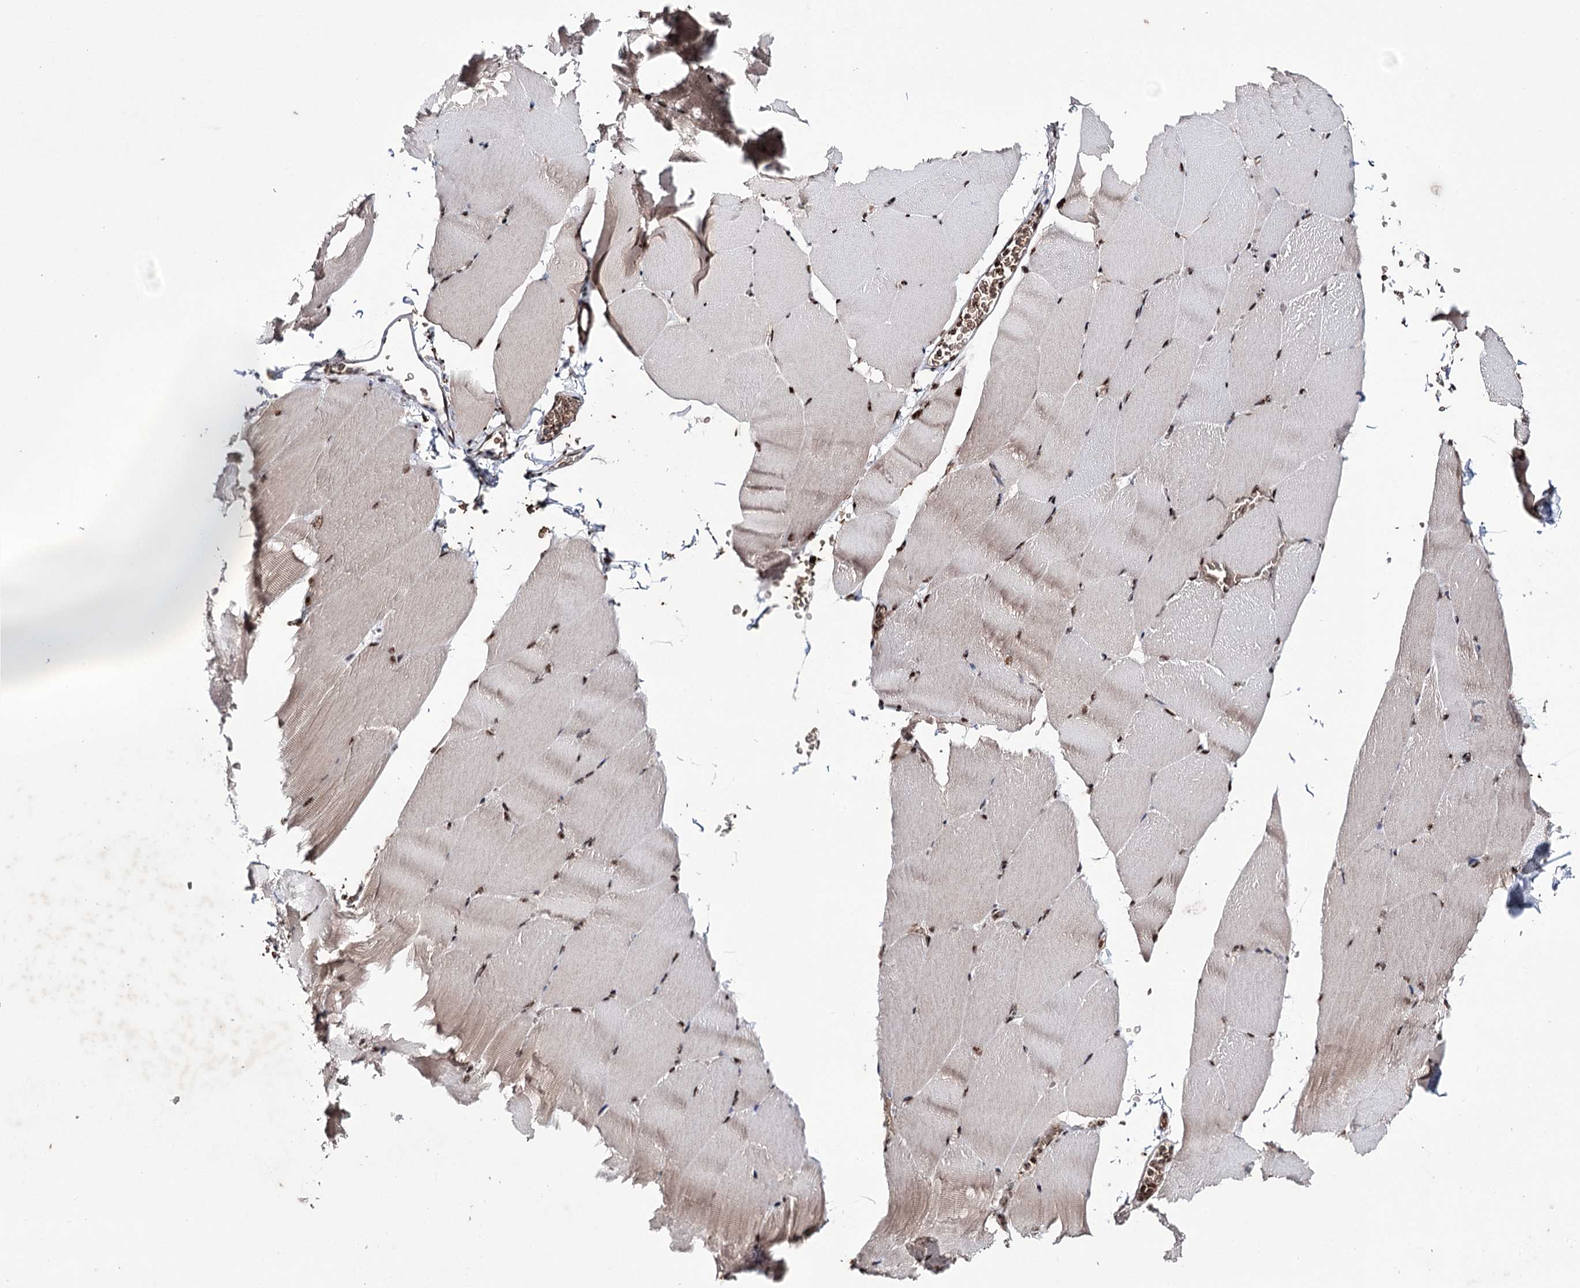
{"staining": {"intensity": "strong", "quantity": ">75%", "location": "nuclear"}, "tissue": "skeletal muscle", "cell_type": "Myocytes", "image_type": "normal", "snomed": [{"axis": "morphology", "description": "Normal tissue, NOS"}, {"axis": "topography", "description": "Skeletal muscle"}, {"axis": "topography", "description": "Parathyroid gland"}], "caption": "An immunohistochemistry image of normal tissue is shown. Protein staining in brown shows strong nuclear positivity in skeletal muscle within myocytes.", "gene": "PRPF40A", "patient": {"sex": "female", "age": 37}}